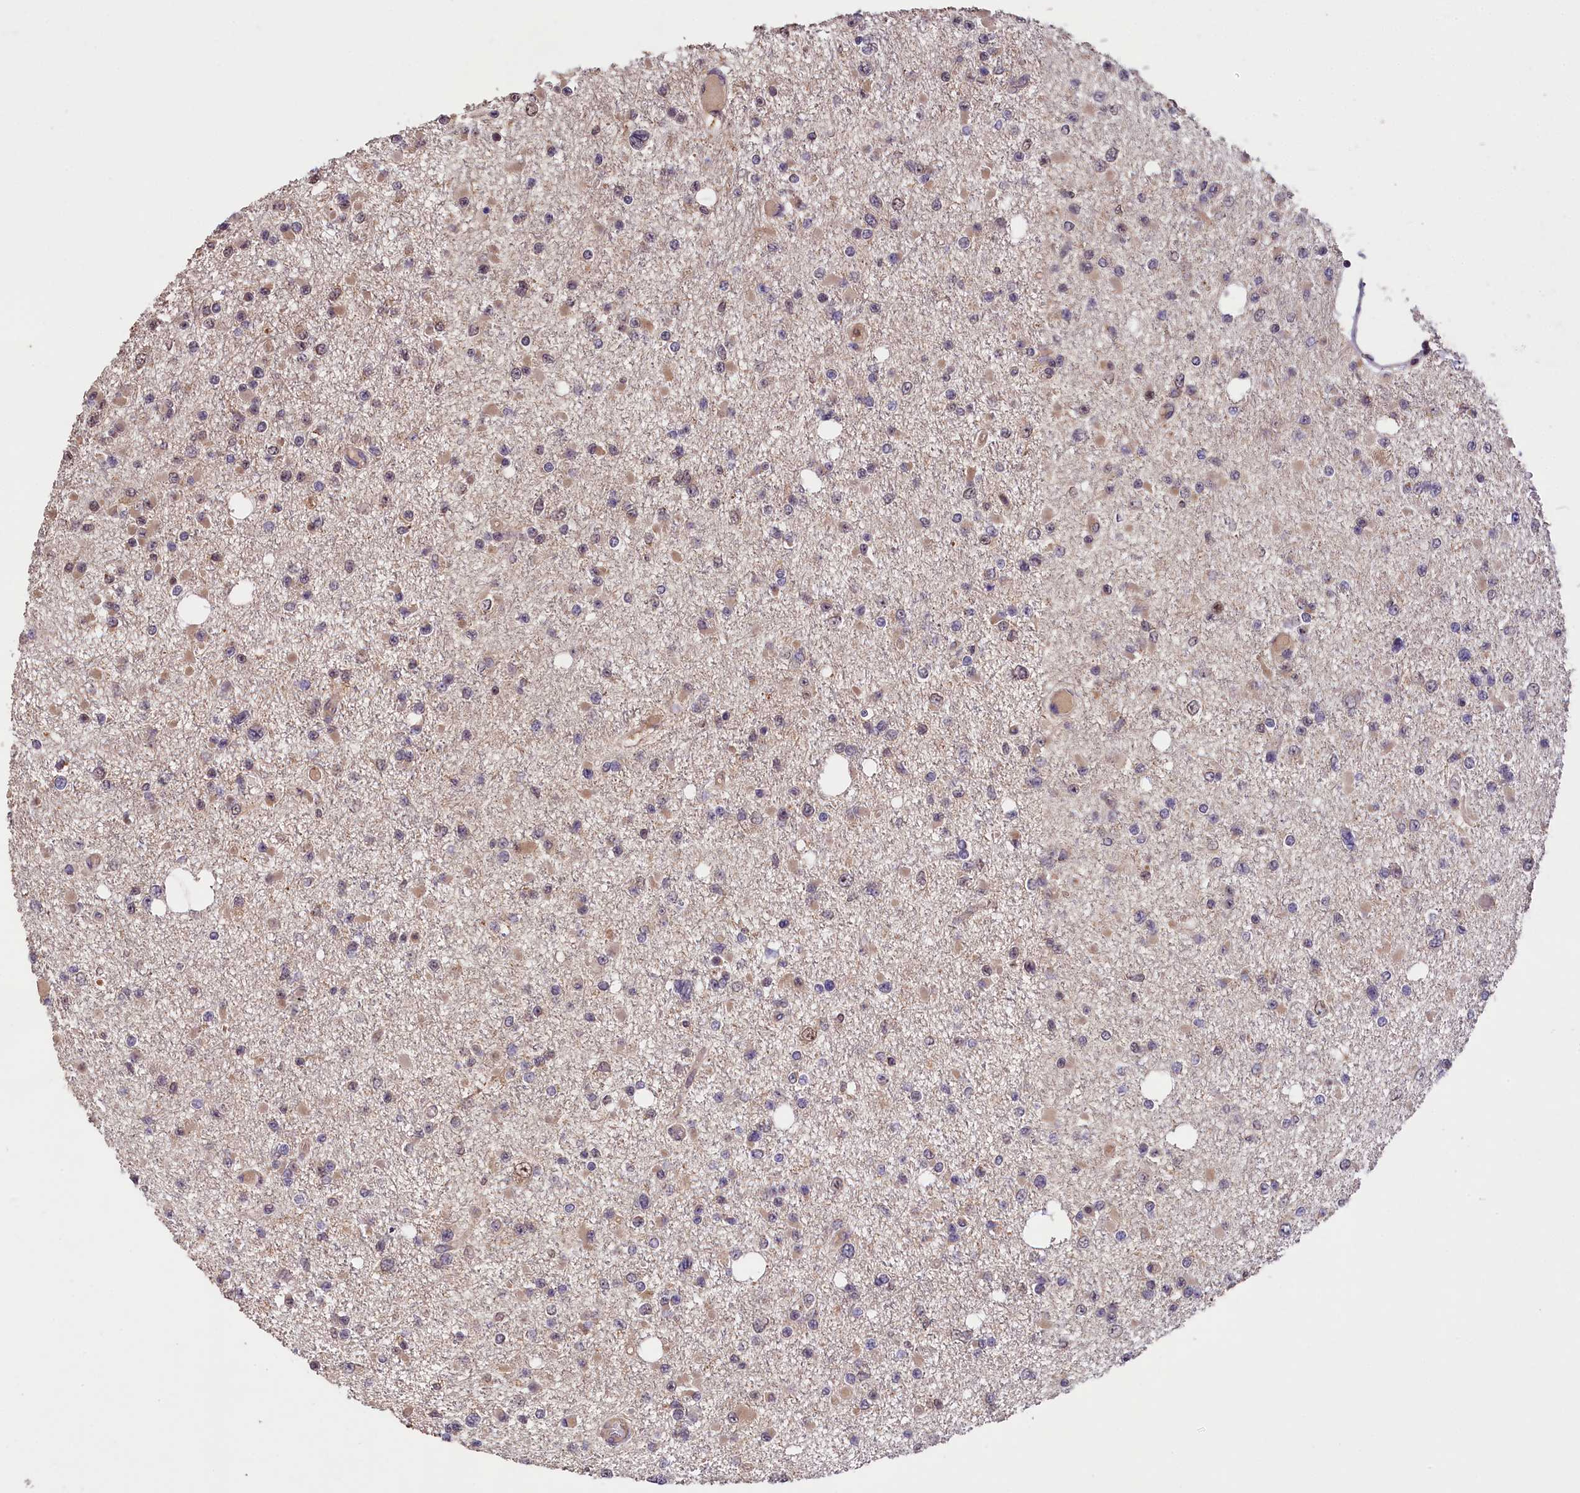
{"staining": {"intensity": "weak", "quantity": "<25%", "location": "cytoplasmic/membranous,nuclear"}, "tissue": "glioma", "cell_type": "Tumor cells", "image_type": "cancer", "snomed": [{"axis": "morphology", "description": "Glioma, malignant, Low grade"}, {"axis": "topography", "description": "Brain"}], "caption": "DAB immunohistochemical staining of human low-grade glioma (malignant) exhibits no significant expression in tumor cells.", "gene": "PHAF1", "patient": {"sex": "female", "age": 22}}